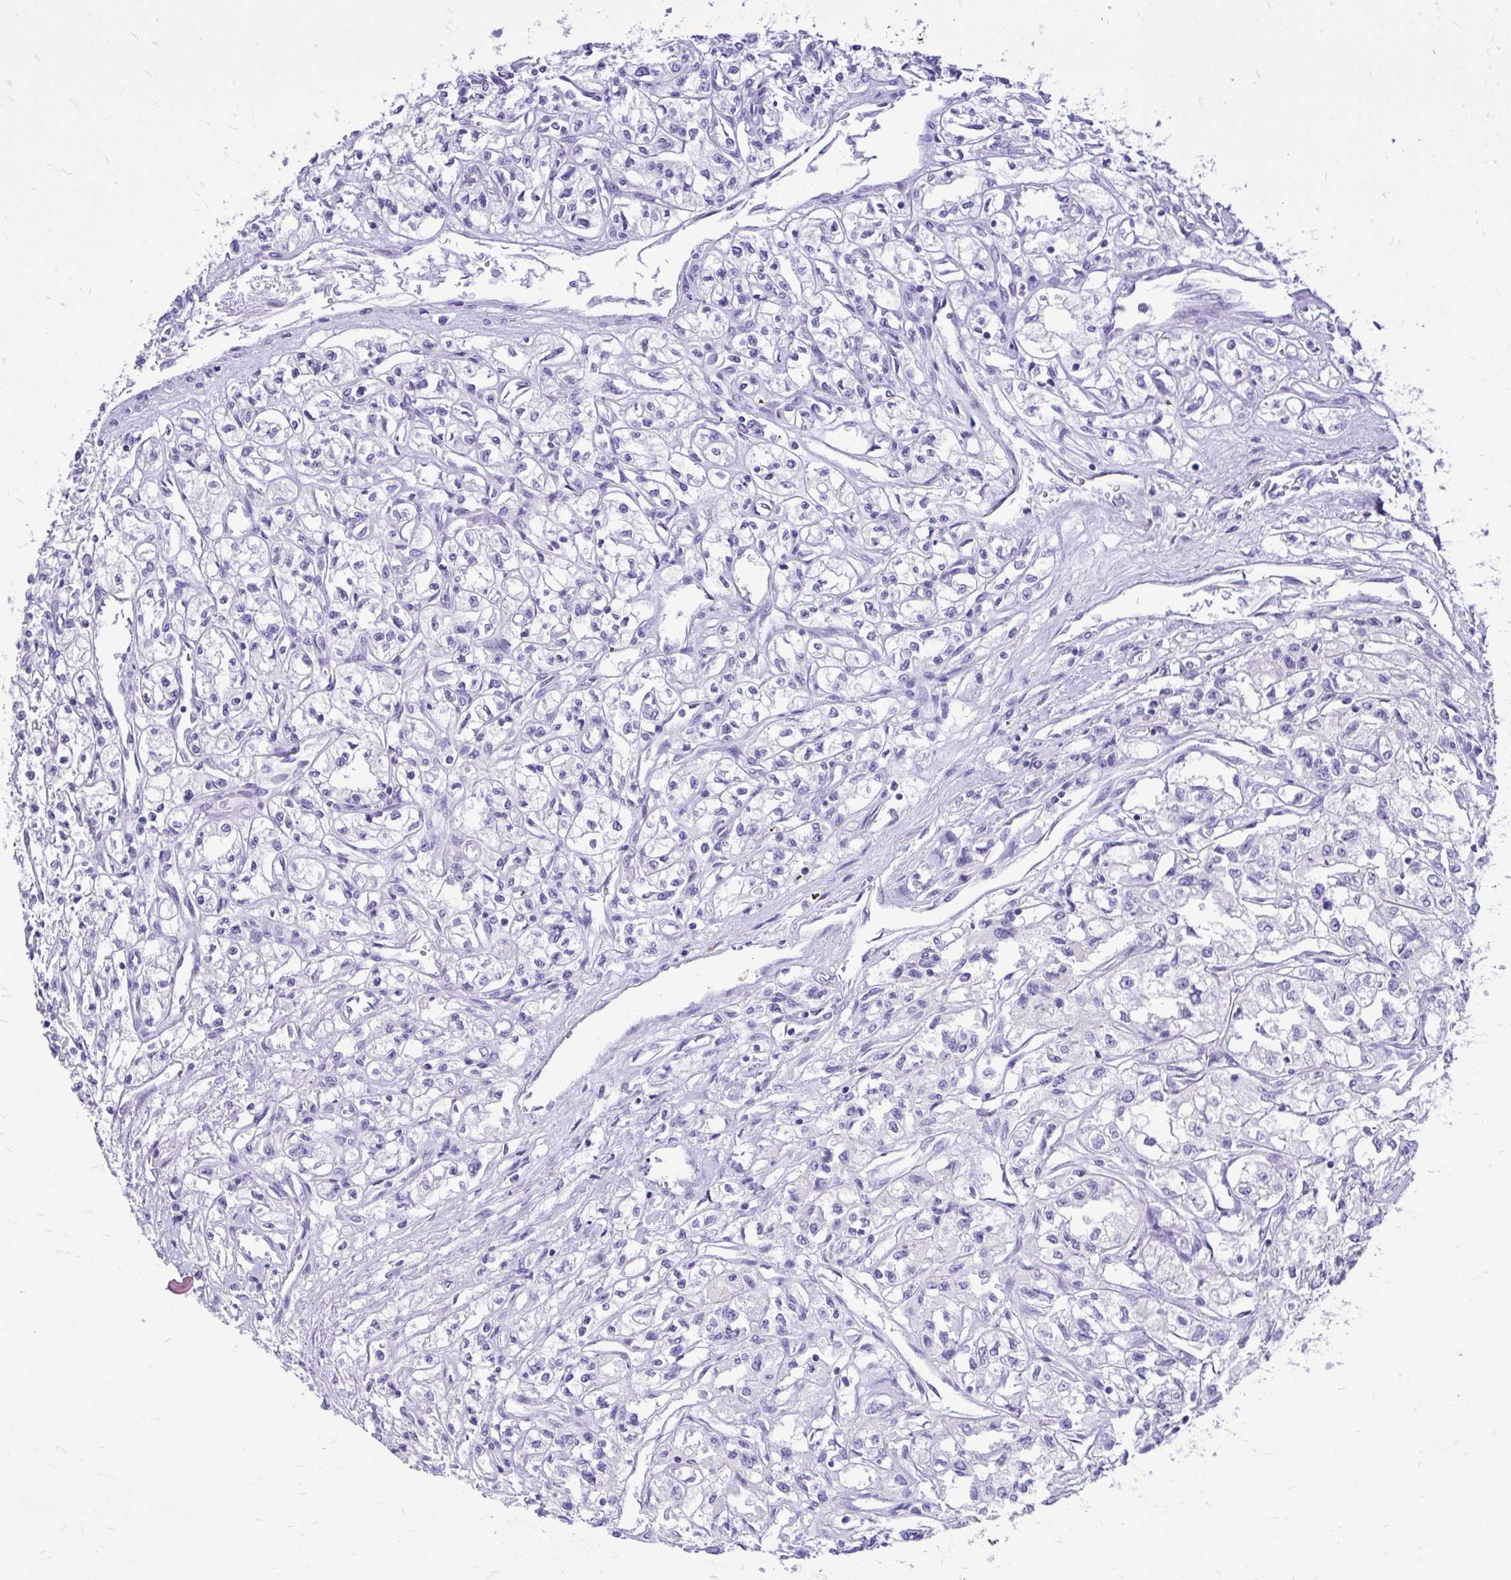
{"staining": {"intensity": "negative", "quantity": "none", "location": "none"}, "tissue": "renal cancer", "cell_type": "Tumor cells", "image_type": "cancer", "snomed": [{"axis": "morphology", "description": "Adenocarcinoma, NOS"}, {"axis": "topography", "description": "Kidney"}], "caption": "Tumor cells are negative for protein expression in human renal adenocarcinoma.", "gene": "MON1A", "patient": {"sex": "male", "age": 56}}